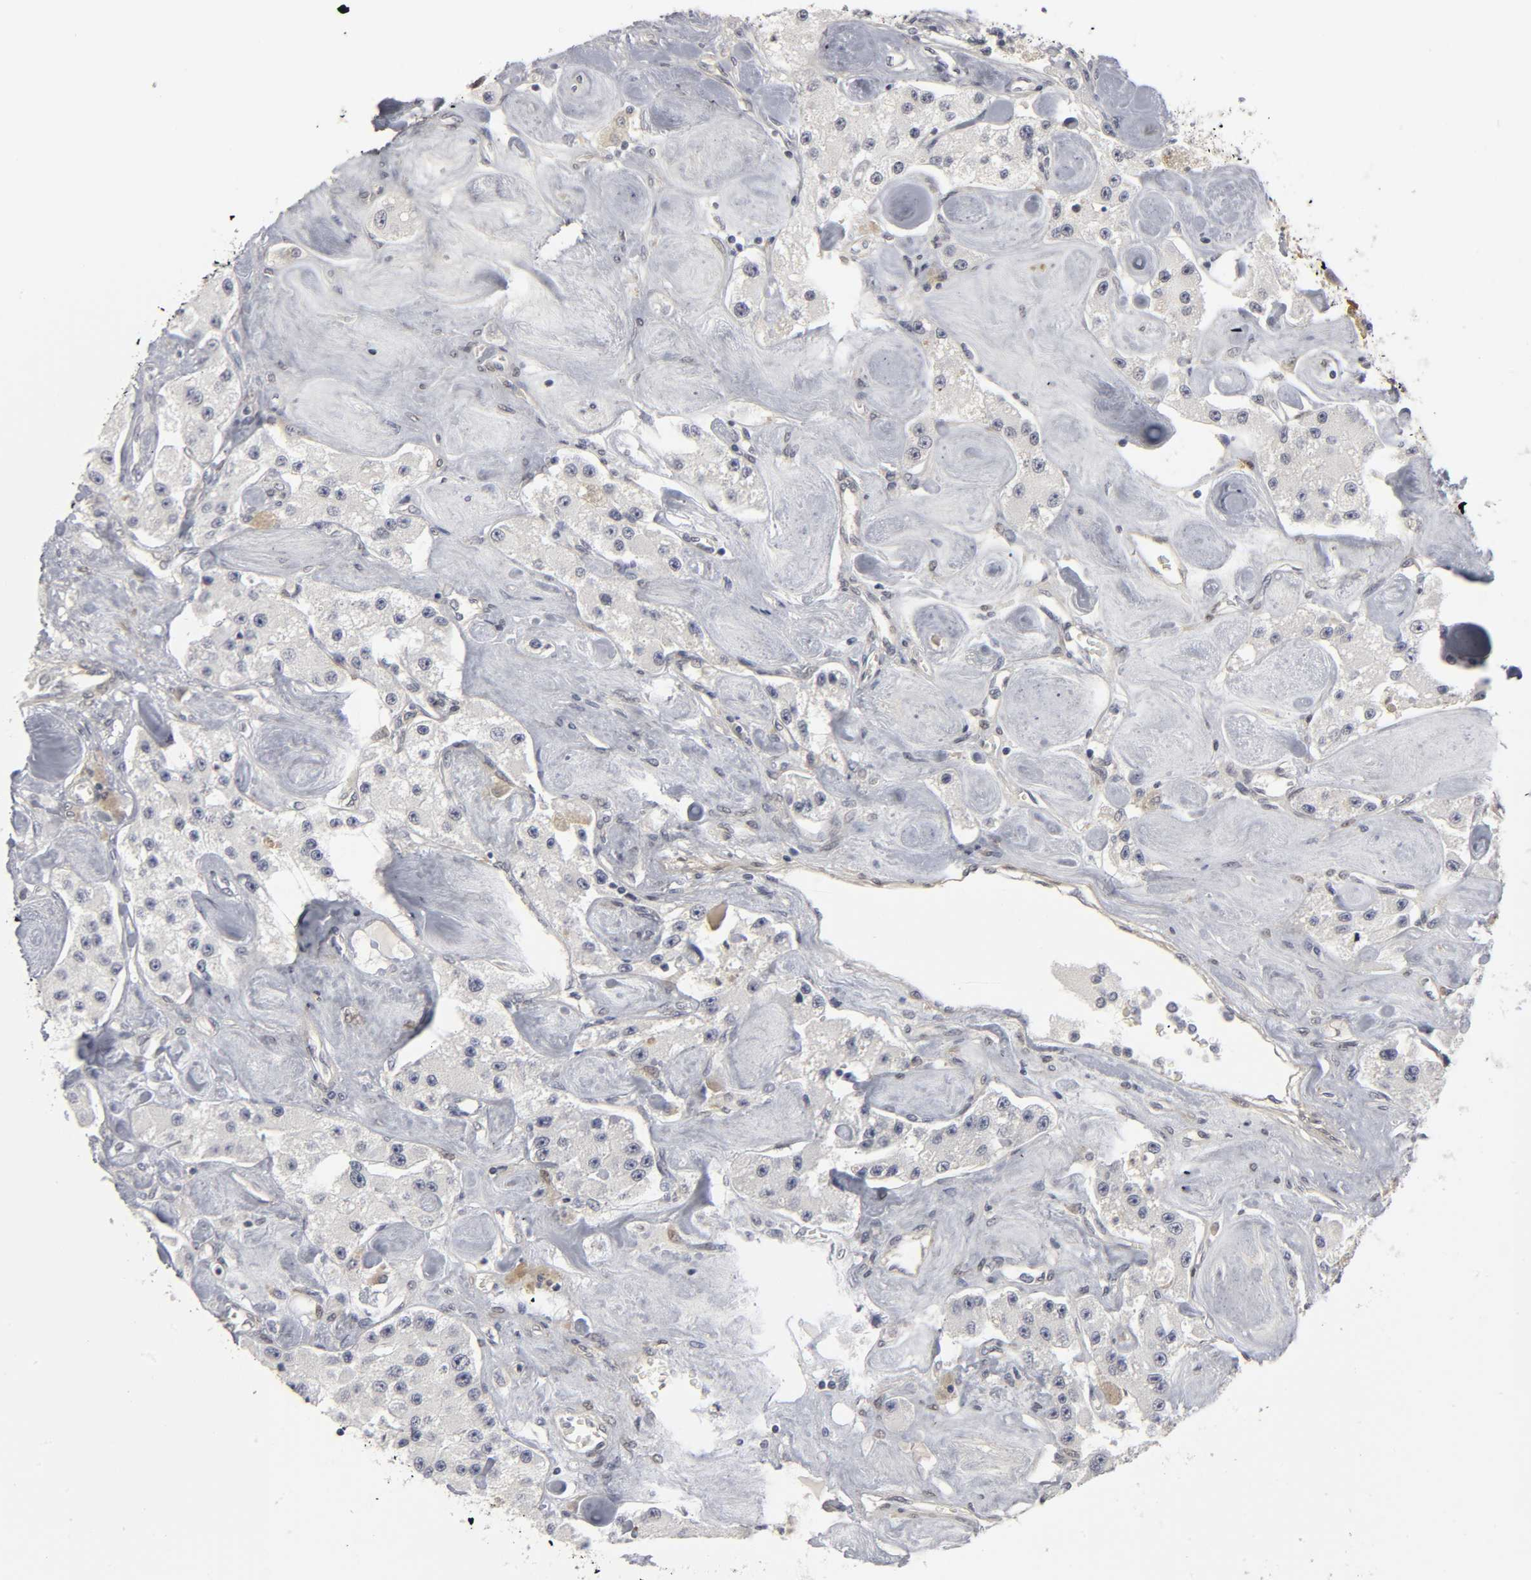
{"staining": {"intensity": "negative", "quantity": "none", "location": "none"}, "tissue": "carcinoid", "cell_type": "Tumor cells", "image_type": "cancer", "snomed": [{"axis": "morphology", "description": "Carcinoid, malignant, NOS"}, {"axis": "topography", "description": "Pancreas"}], "caption": "Tumor cells are negative for brown protein staining in malignant carcinoid.", "gene": "PDLIM3", "patient": {"sex": "male", "age": 41}}